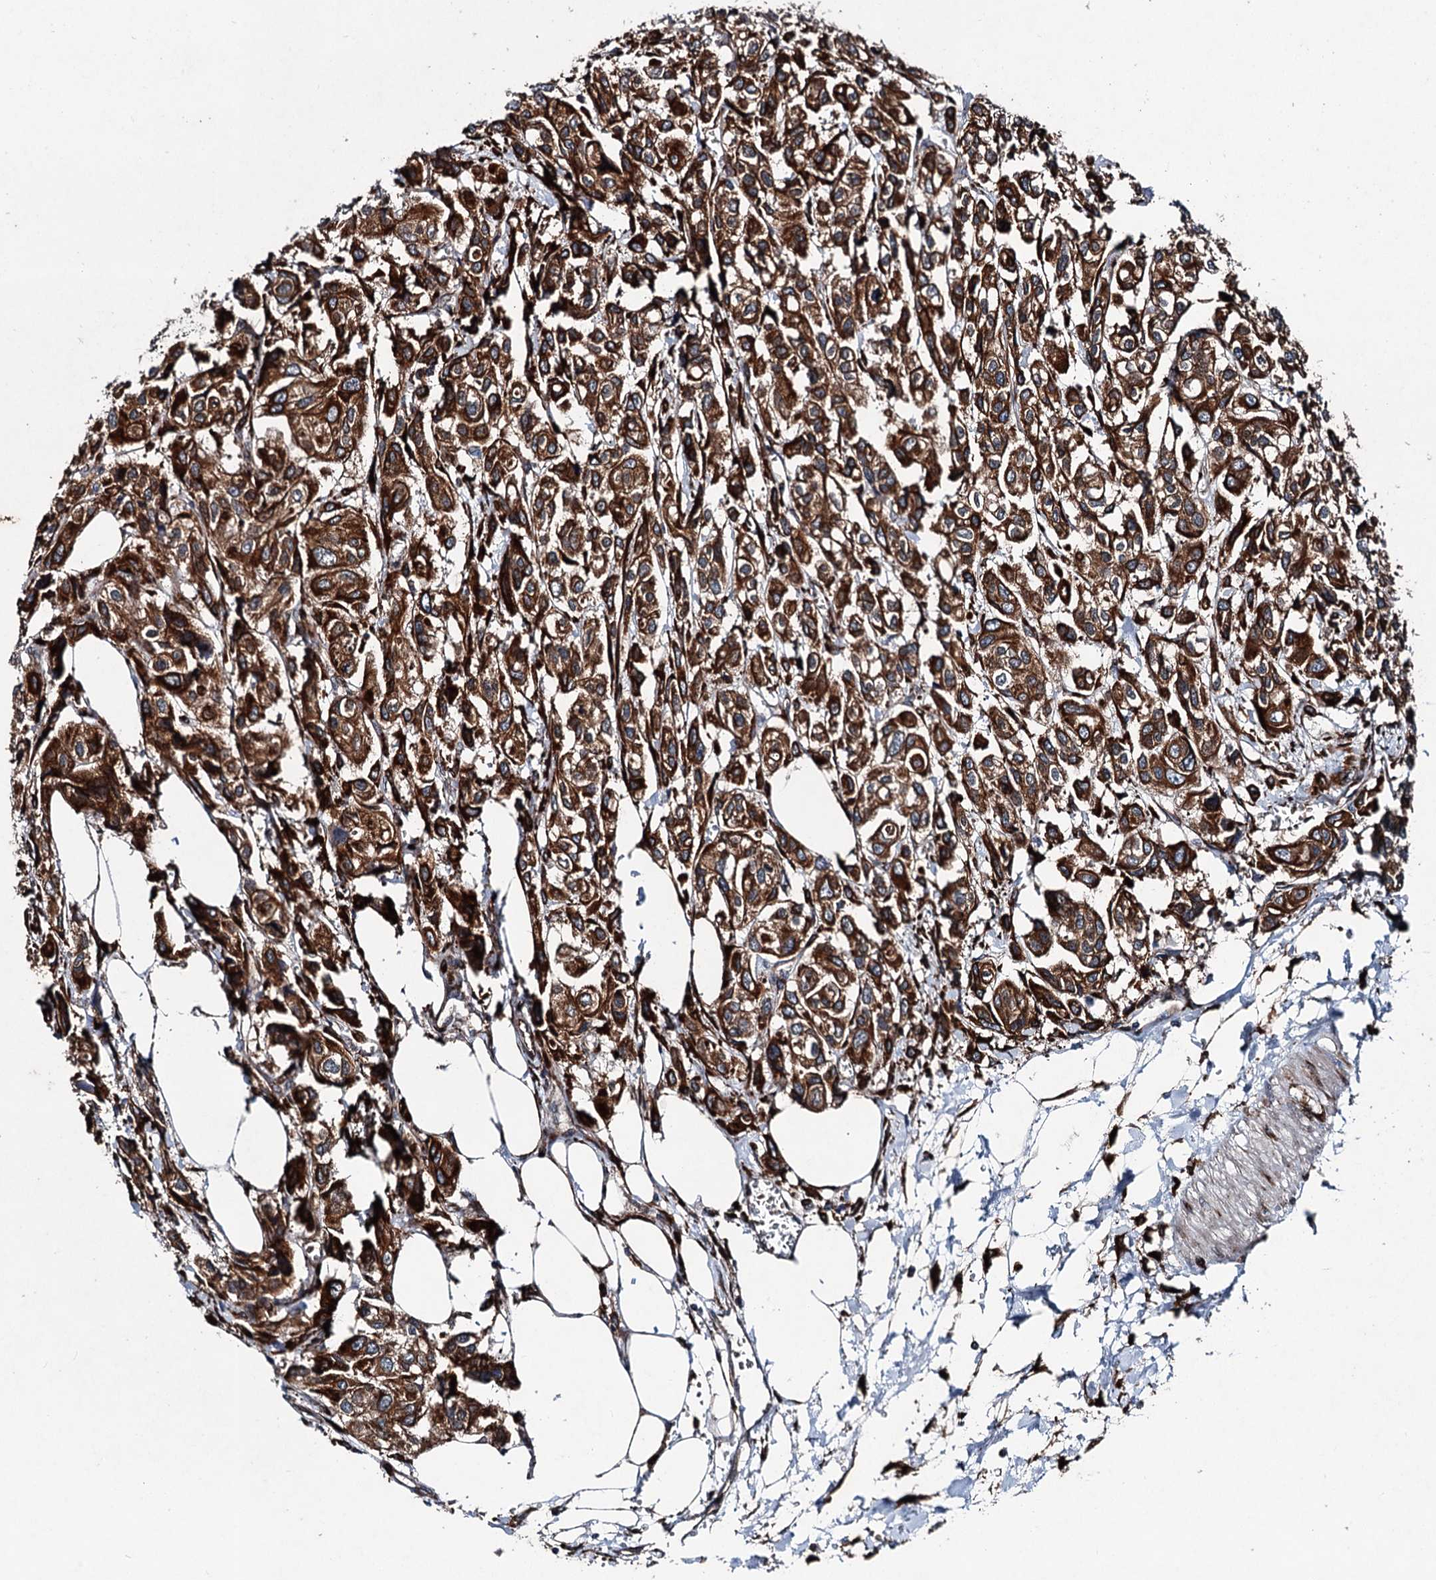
{"staining": {"intensity": "strong", "quantity": ">75%", "location": "cytoplasmic/membranous"}, "tissue": "urothelial cancer", "cell_type": "Tumor cells", "image_type": "cancer", "snomed": [{"axis": "morphology", "description": "Urothelial carcinoma, High grade"}, {"axis": "topography", "description": "Urinary bladder"}], "caption": "Protein expression analysis of urothelial carcinoma (high-grade) reveals strong cytoplasmic/membranous staining in about >75% of tumor cells.", "gene": "DDIAS", "patient": {"sex": "male", "age": 67}}